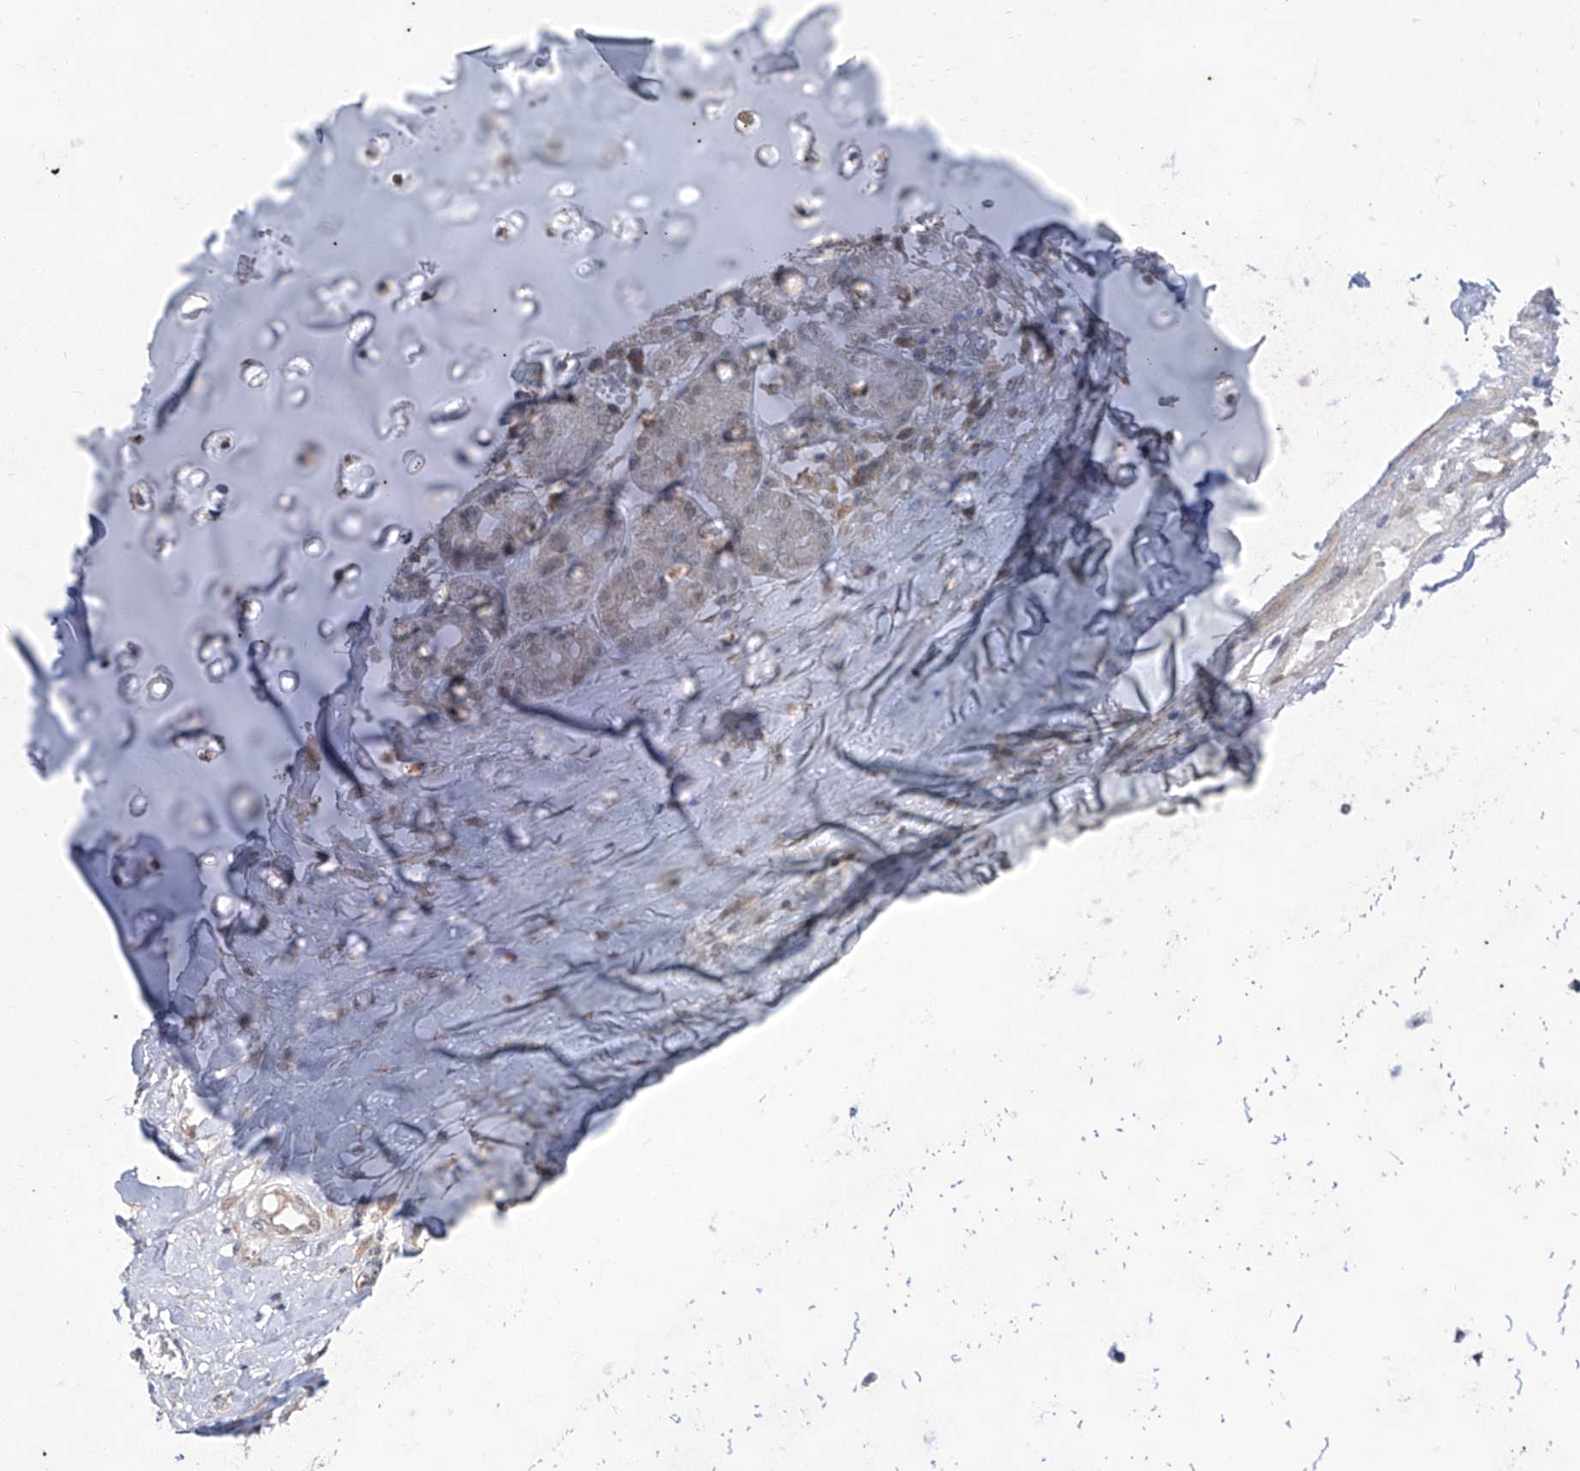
{"staining": {"intensity": "negative", "quantity": "none", "location": "none"}, "tissue": "adipose tissue", "cell_type": "Adipocytes", "image_type": "normal", "snomed": [{"axis": "morphology", "description": "Normal tissue, NOS"}, {"axis": "morphology", "description": "Basal cell carcinoma"}, {"axis": "topography", "description": "Cartilage tissue"}, {"axis": "topography", "description": "Nasopharynx"}, {"axis": "topography", "description": "Oral tissue"}], "caption": "IHC histopathology image of benign adipose tissue: adipose tissue stained with DAB exhibits no significant protein positivity in adipocytes. Brightfield microscopy of IHC stained with DAB (3,3'-diaminobenzidine) (brown) and hematoxylin (blue), captured at high magnification.", "gene": "PHF20L1", "patient": {"sex": "female", "age": 77}}